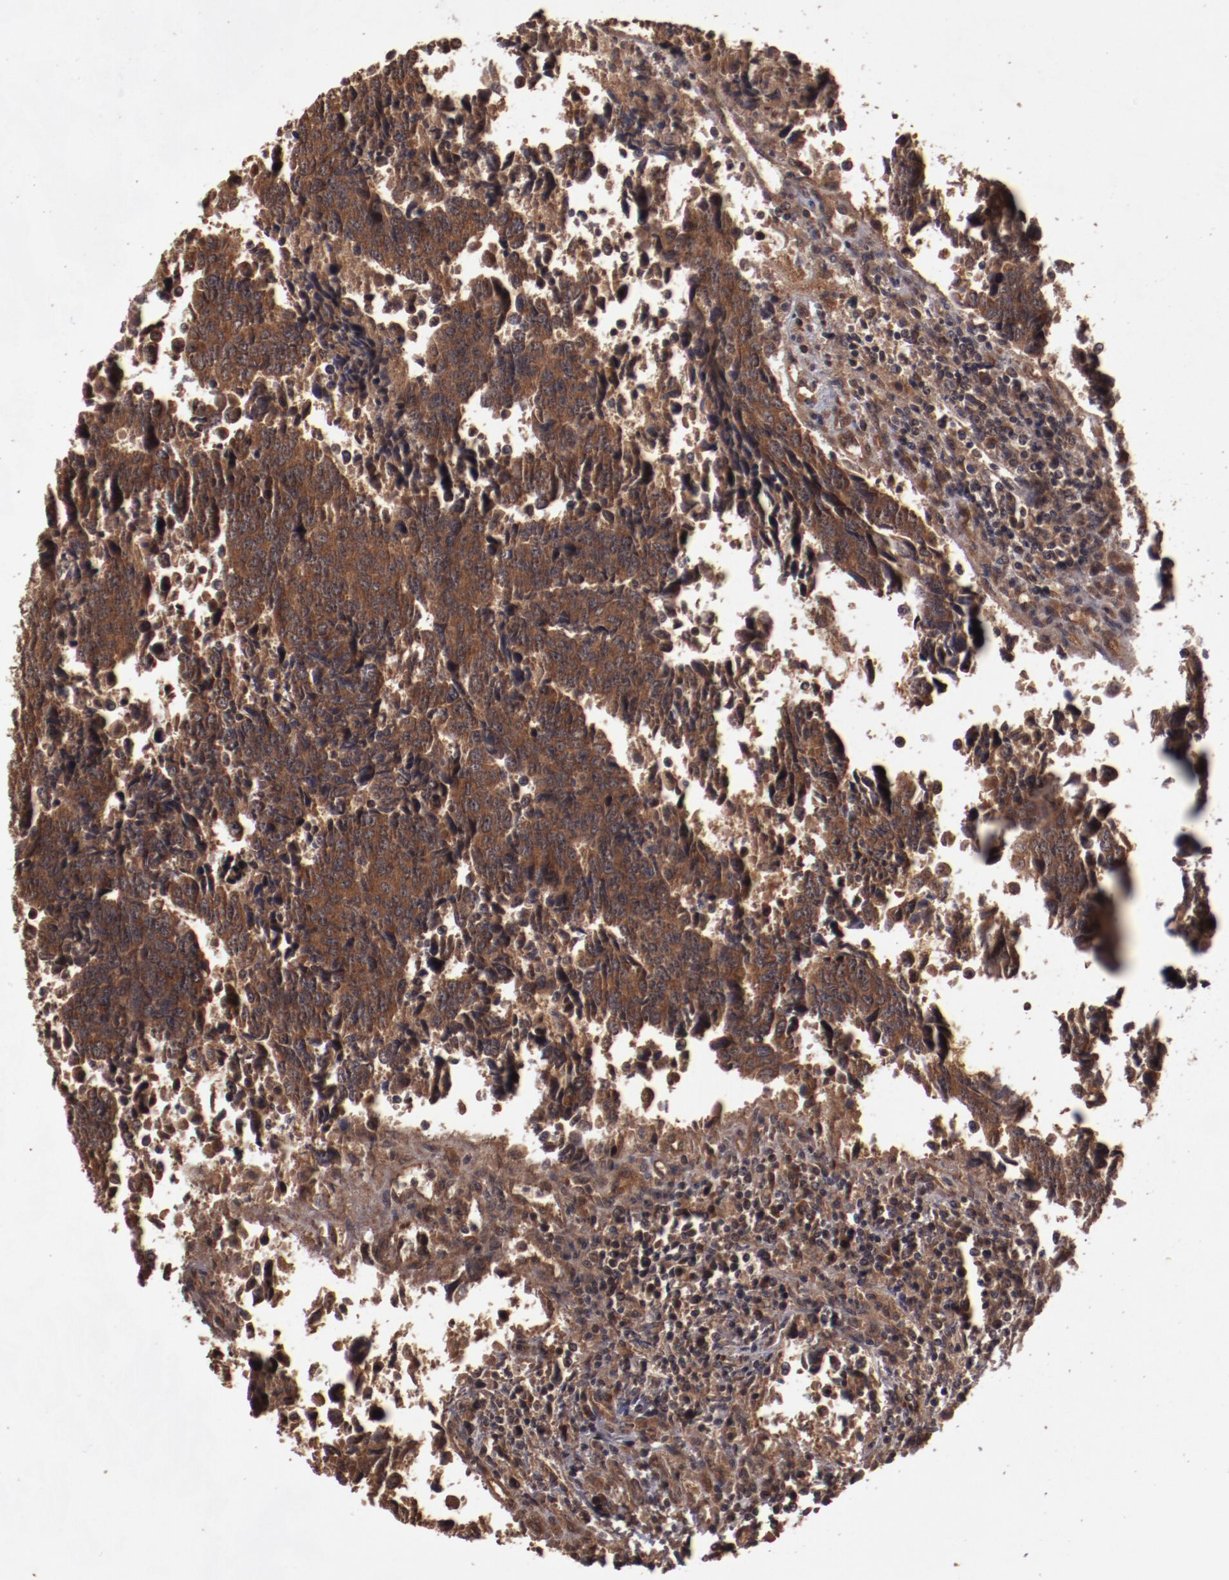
{"staining": {"intensity": "strong", "quantity": ">75%", "location": "cytoplasmic/membranous"}, "tissue": "urothelial cancer", "cell_type": "Tumor cells", "image_type": "cancer", "snomed": [{"axis": "morphology", "description": "Urothelial carcinoma, High grade"}, {"axis": "topography", "description": "Urinary bladder"}], "caption": "Human high-grade urothelial carcinoma stained with a protein marker exhibits strong staining in tumor cells.", "gene": "TXNDC16", "patient": {"sex": "male", "age": 86}}